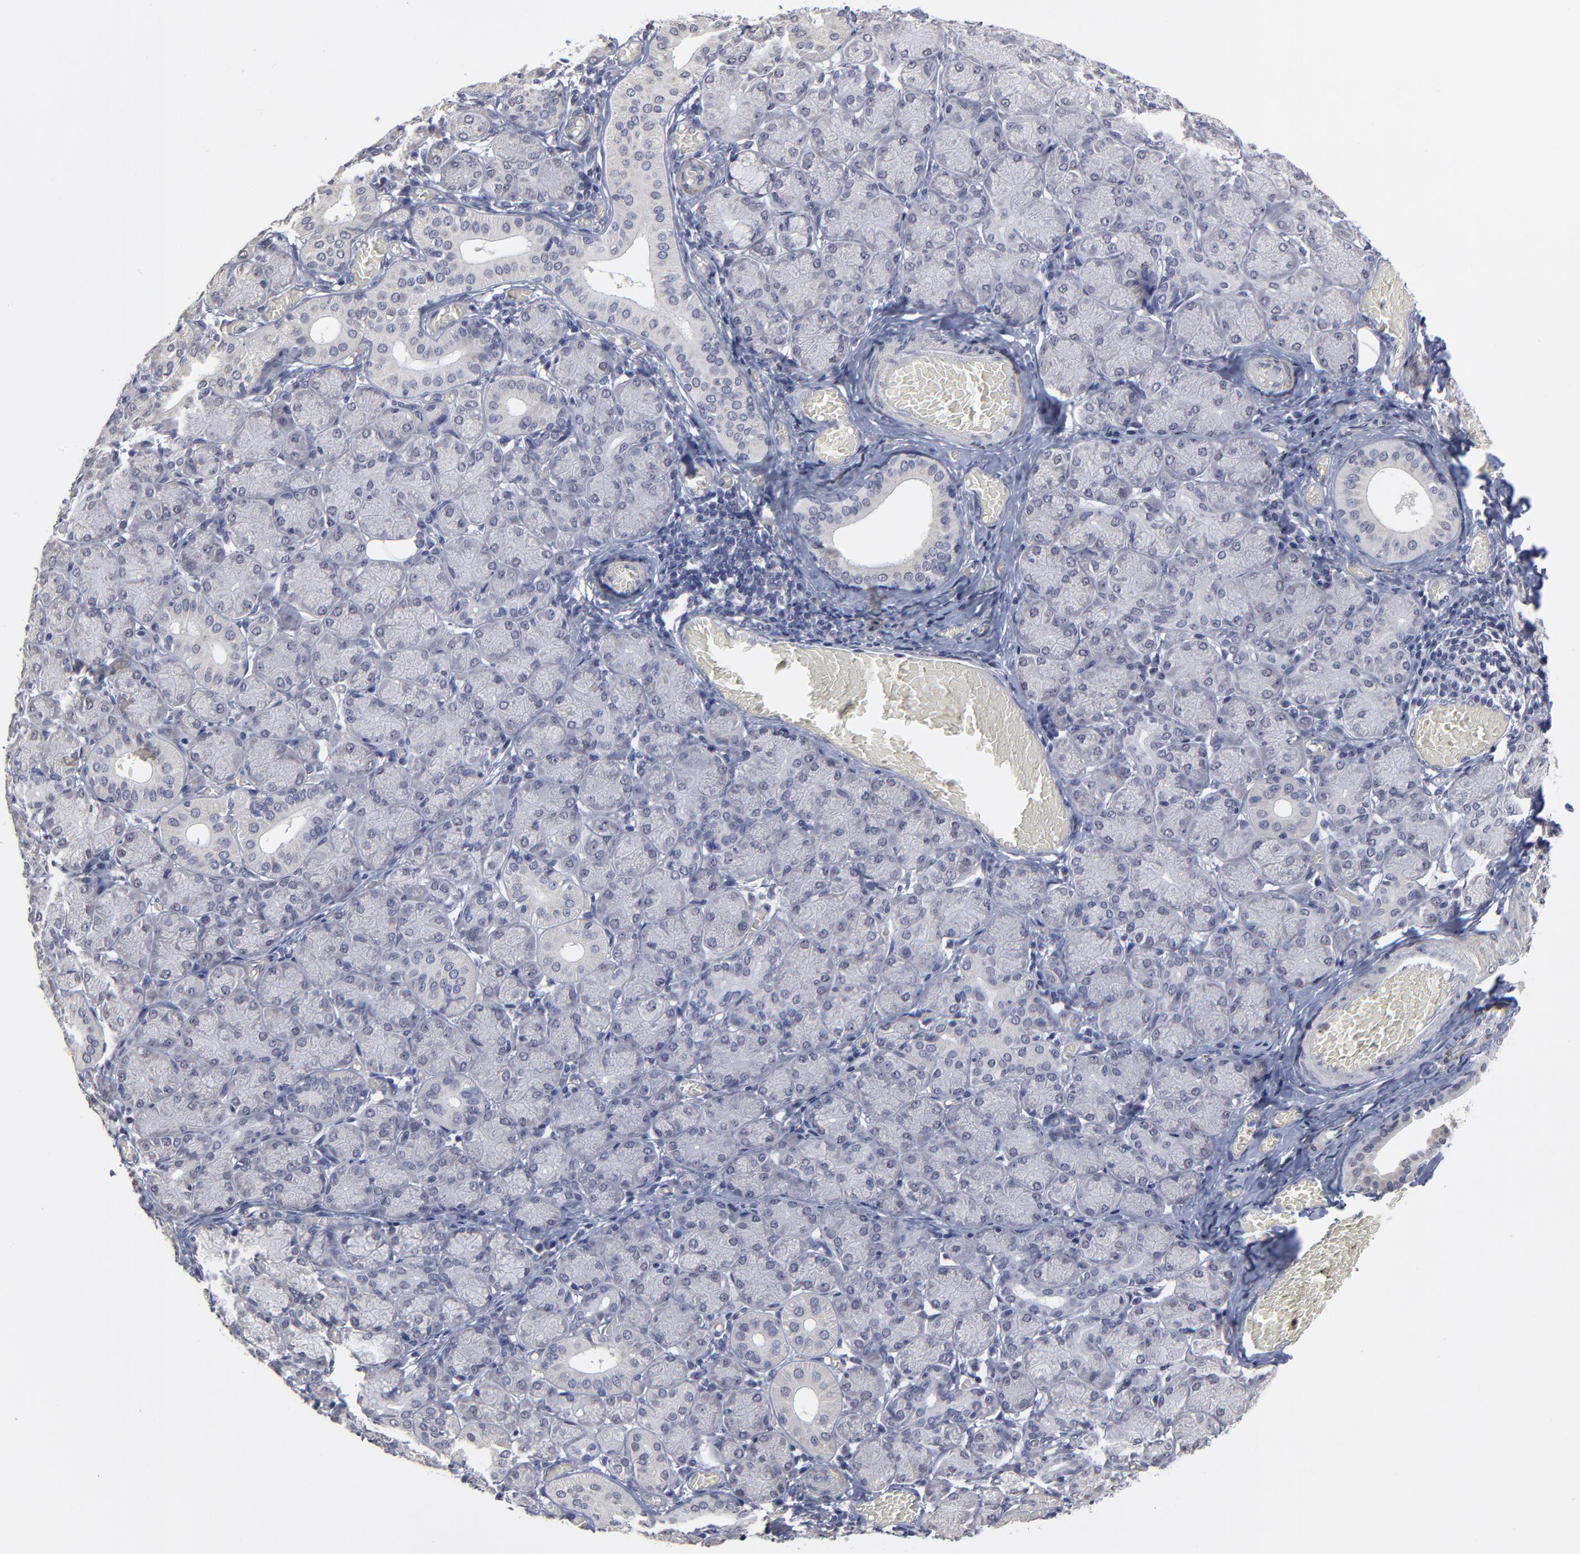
{"staining": {"intensity": "negative", "quantity": "none", "location": "none"}, "tissue": "salivary gland", "cell_type": "Glandular cells", "image_type": "normal", "snomed": [{"axis": "morphology", "description": "Normal tissue, NOS"}, {"axis": "topography", "description": "Salivary gland"}], "caption": "A histopathology image of human salivary gland is negative for staining in glandular cells. (Stains: DAB (3,3'-diaminobenzidine) immunohistochemistry (IHC) with hematoxylin counter stain, Microscopy: brightfield microscopy at high magnification).", "gene": "MAGEA10", "patient": {"sex": "female", "age": 24}}